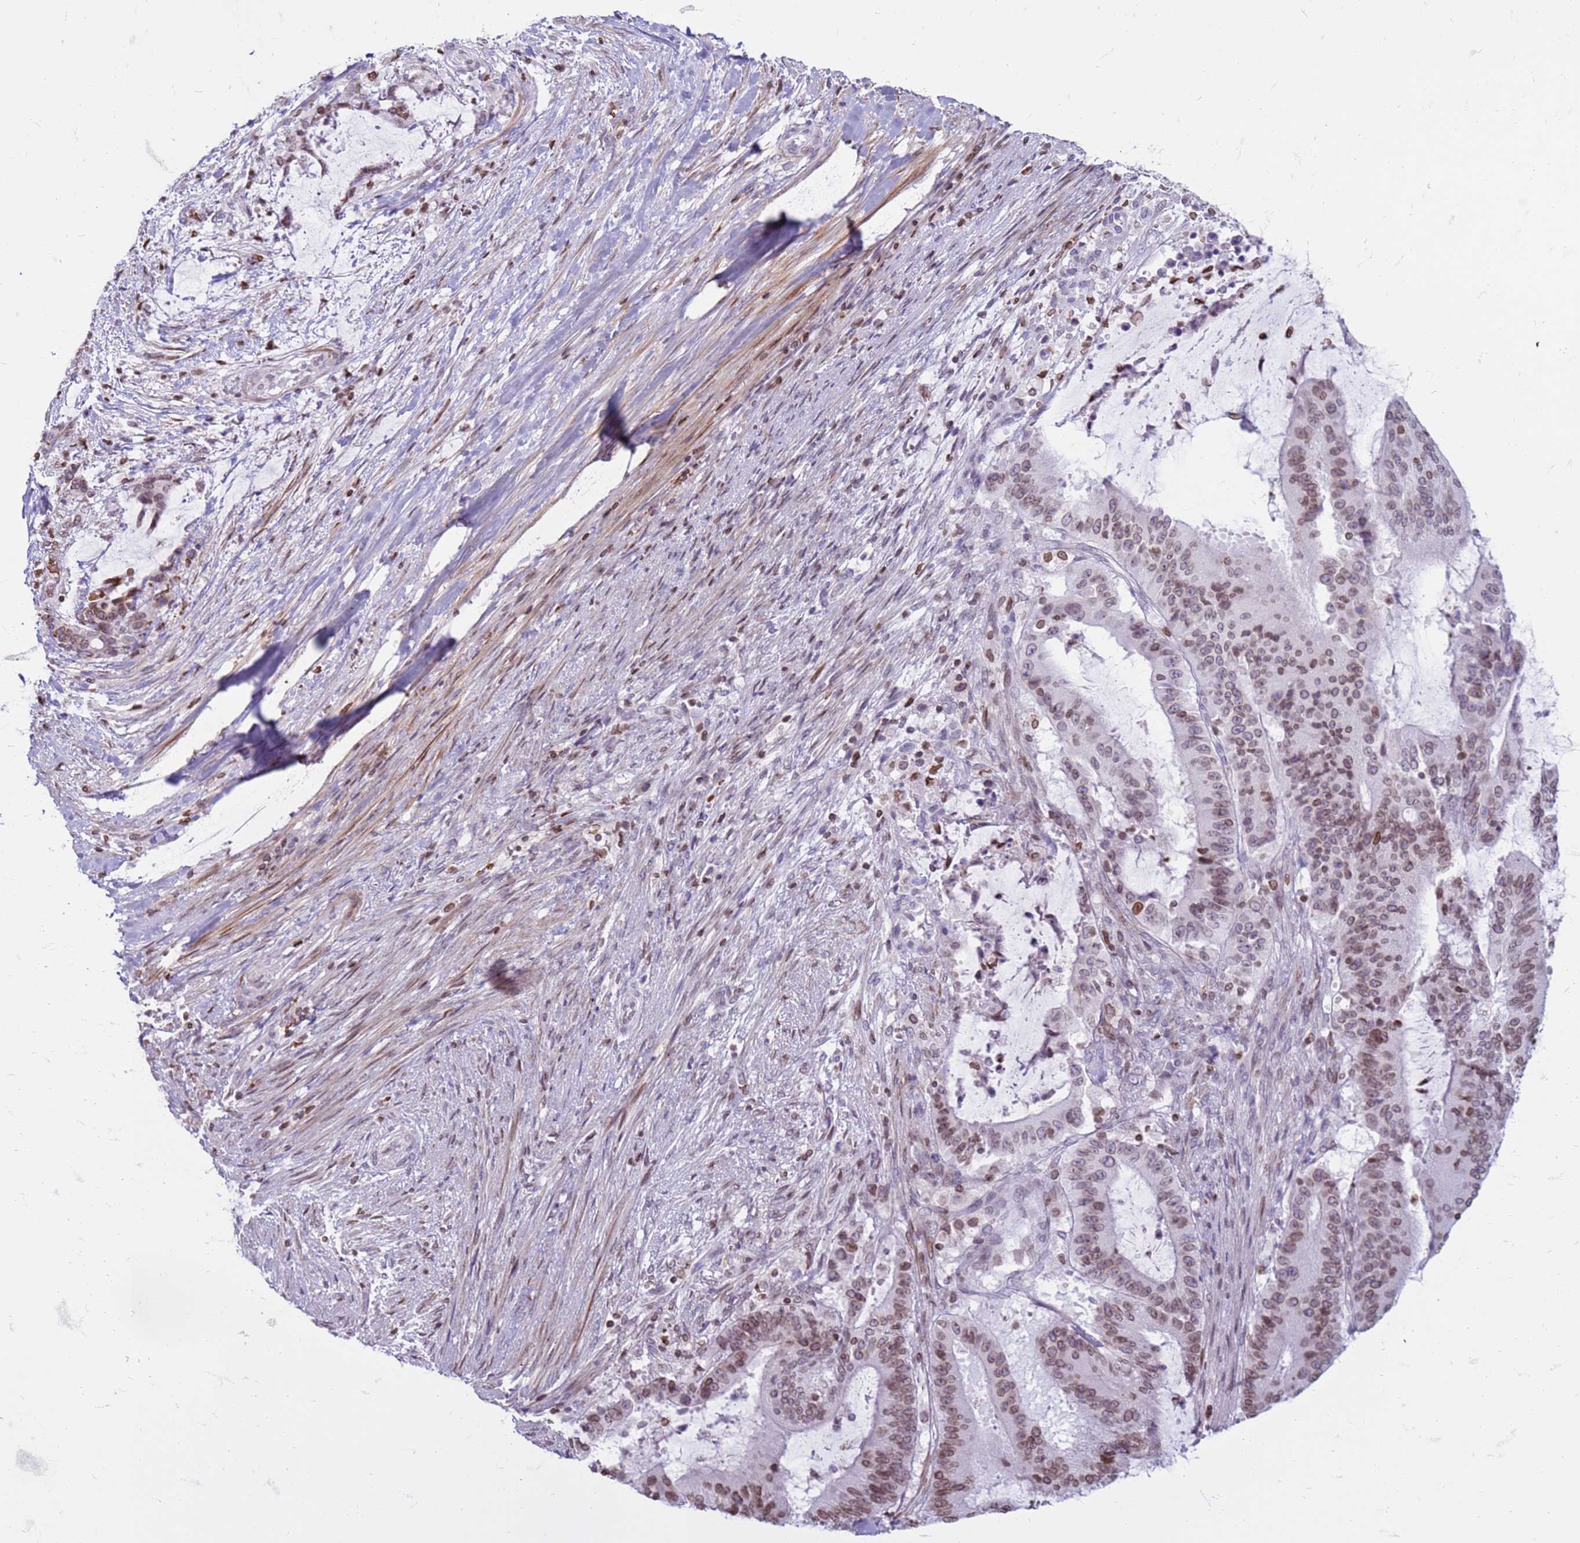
{"staining": {"intensity": "moderate", "quantity": ">75%", "location": "cytoplasmic/membranous,nuclear"}, "tissue": "liver cancer", "cell_type": "Tumor cells", "image_type": "cancer", "snomed": [{"axis": "morphology", "description": "Normal tissue, NOS"}, {"axis": "morphology", "description": "Cholangiocarcinoma"}, {"axis": "topography", "description": "Liver"}, {"axis": "topography", "description": "Peripheral nerve tissue"}], "caption": "Liver cancer tissue shows moderate cytoplasmic/membranous and nuclear positivity in approximately >75% of tumor cells", "gene": "METTL25B", "patient": {"sex": "female", "age": 73}}